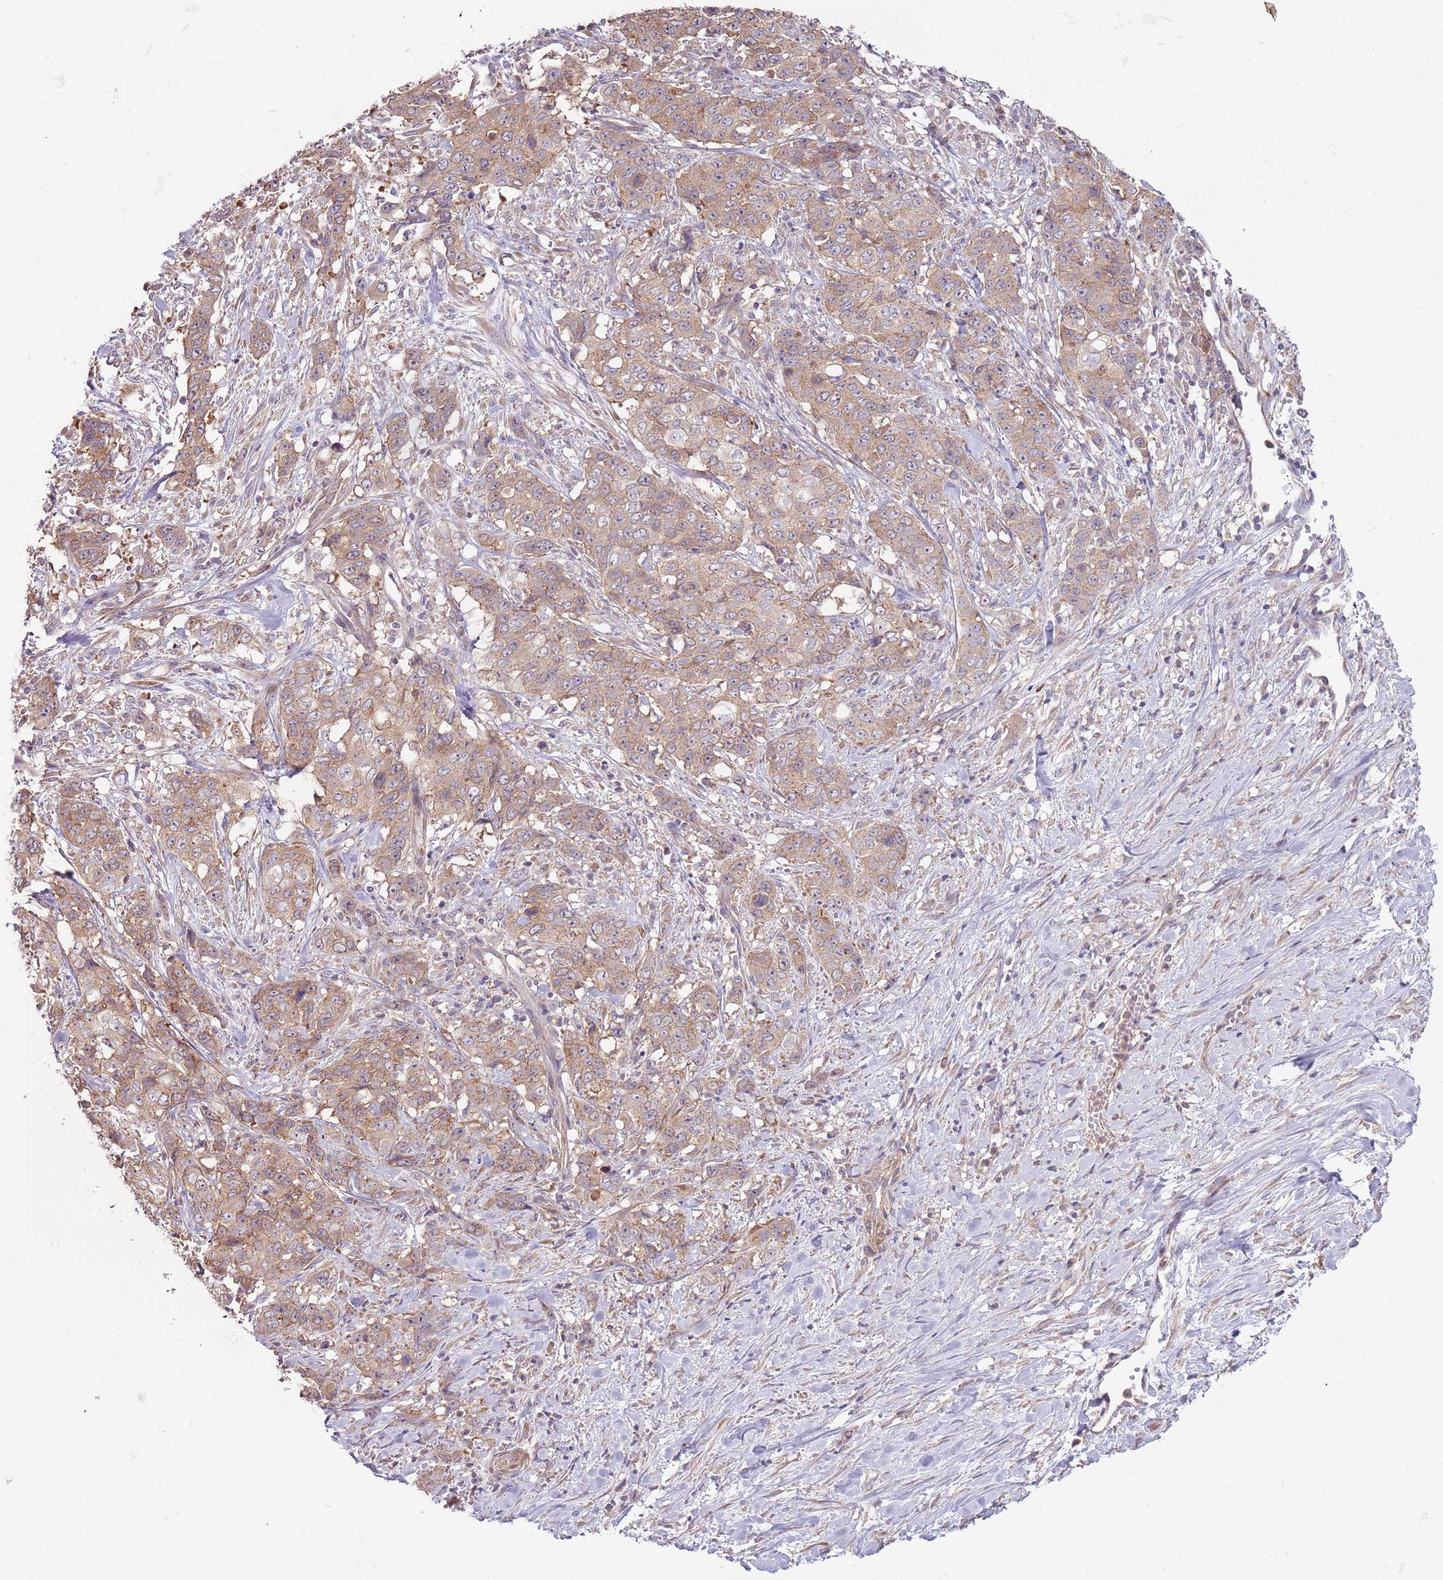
{"staining": {"intensity": "weak", "quantity": ">75%", "location": "cytoplasmic/membranous"}, "tissue": "stomach cancer", "cell_type": "Tumor cells", "image_type": "cancer", "snomed": [{"axis": "morphology", "description": "Adenocarcinoma, NOS"}, {"axis": "topography", "description": "Stomach, upper"}], "caption": "Adenocarcinoma (stomach) stained with immunohistochemistry demonstrates weak cytoplasmic/membranous positivity in about >75% of tumor cells.", "gene": "SPATA31D1", "patient": {"sex": "male", "age": 62}}